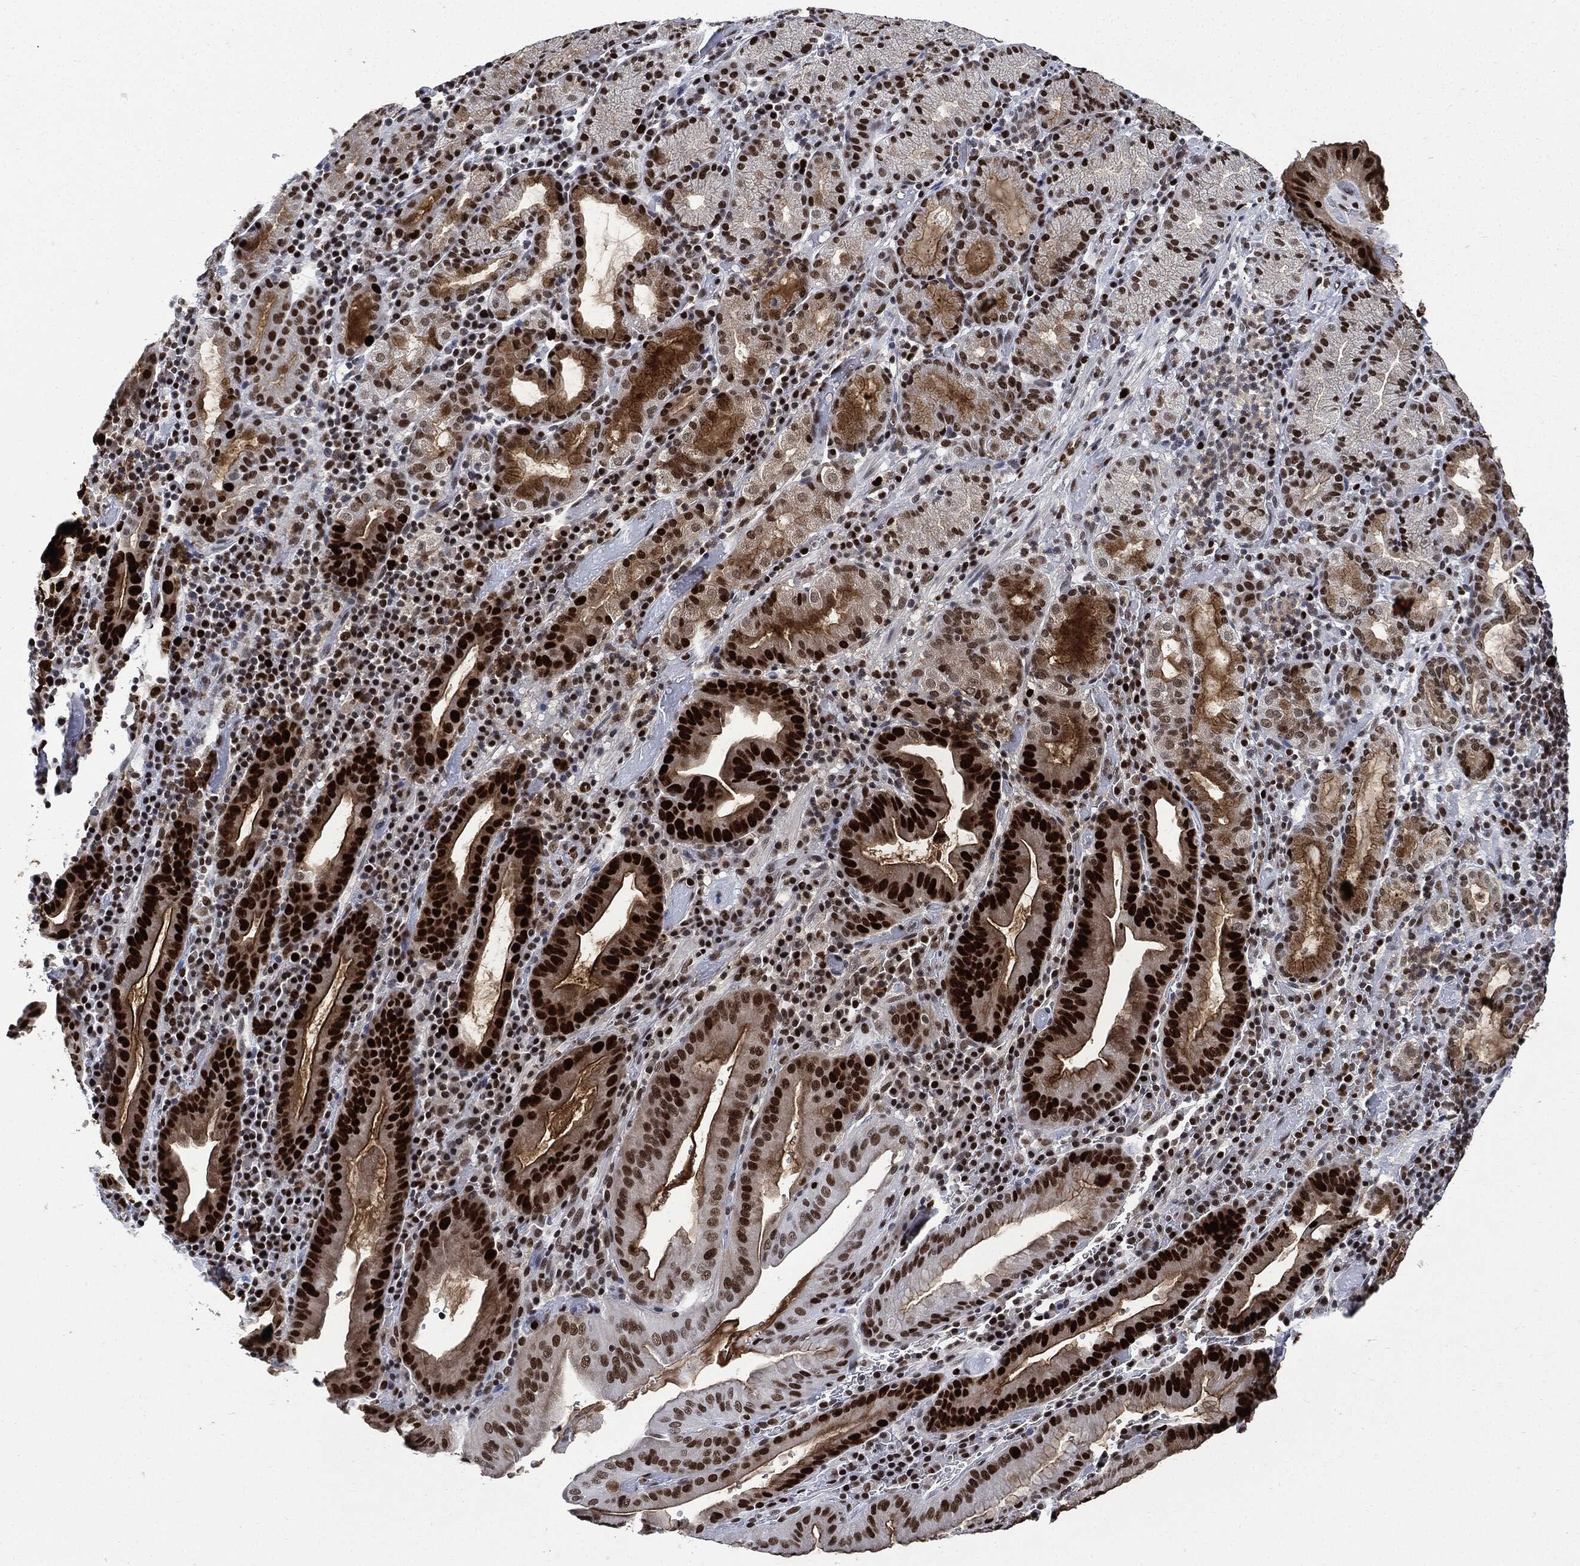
{"staining": {"intensity": "strong", "quantity": ">75%", "location": "nuclear"}, "tissue": "stomach cancer", "cell_type": "Tumor cells", "image_type": "cancer", "snomed": [{"axis": "morphology", "description": "Adenocarcinoma, NOS"}, {"axis": "topography", "description": "Stomach"}], "caption": "Strong nuclear staining is appreciated in about >75% of tumor cells in stomach adenocarcinoma.", "gene": "PCNA", "patient": {"sex": "male", "age": 79}}